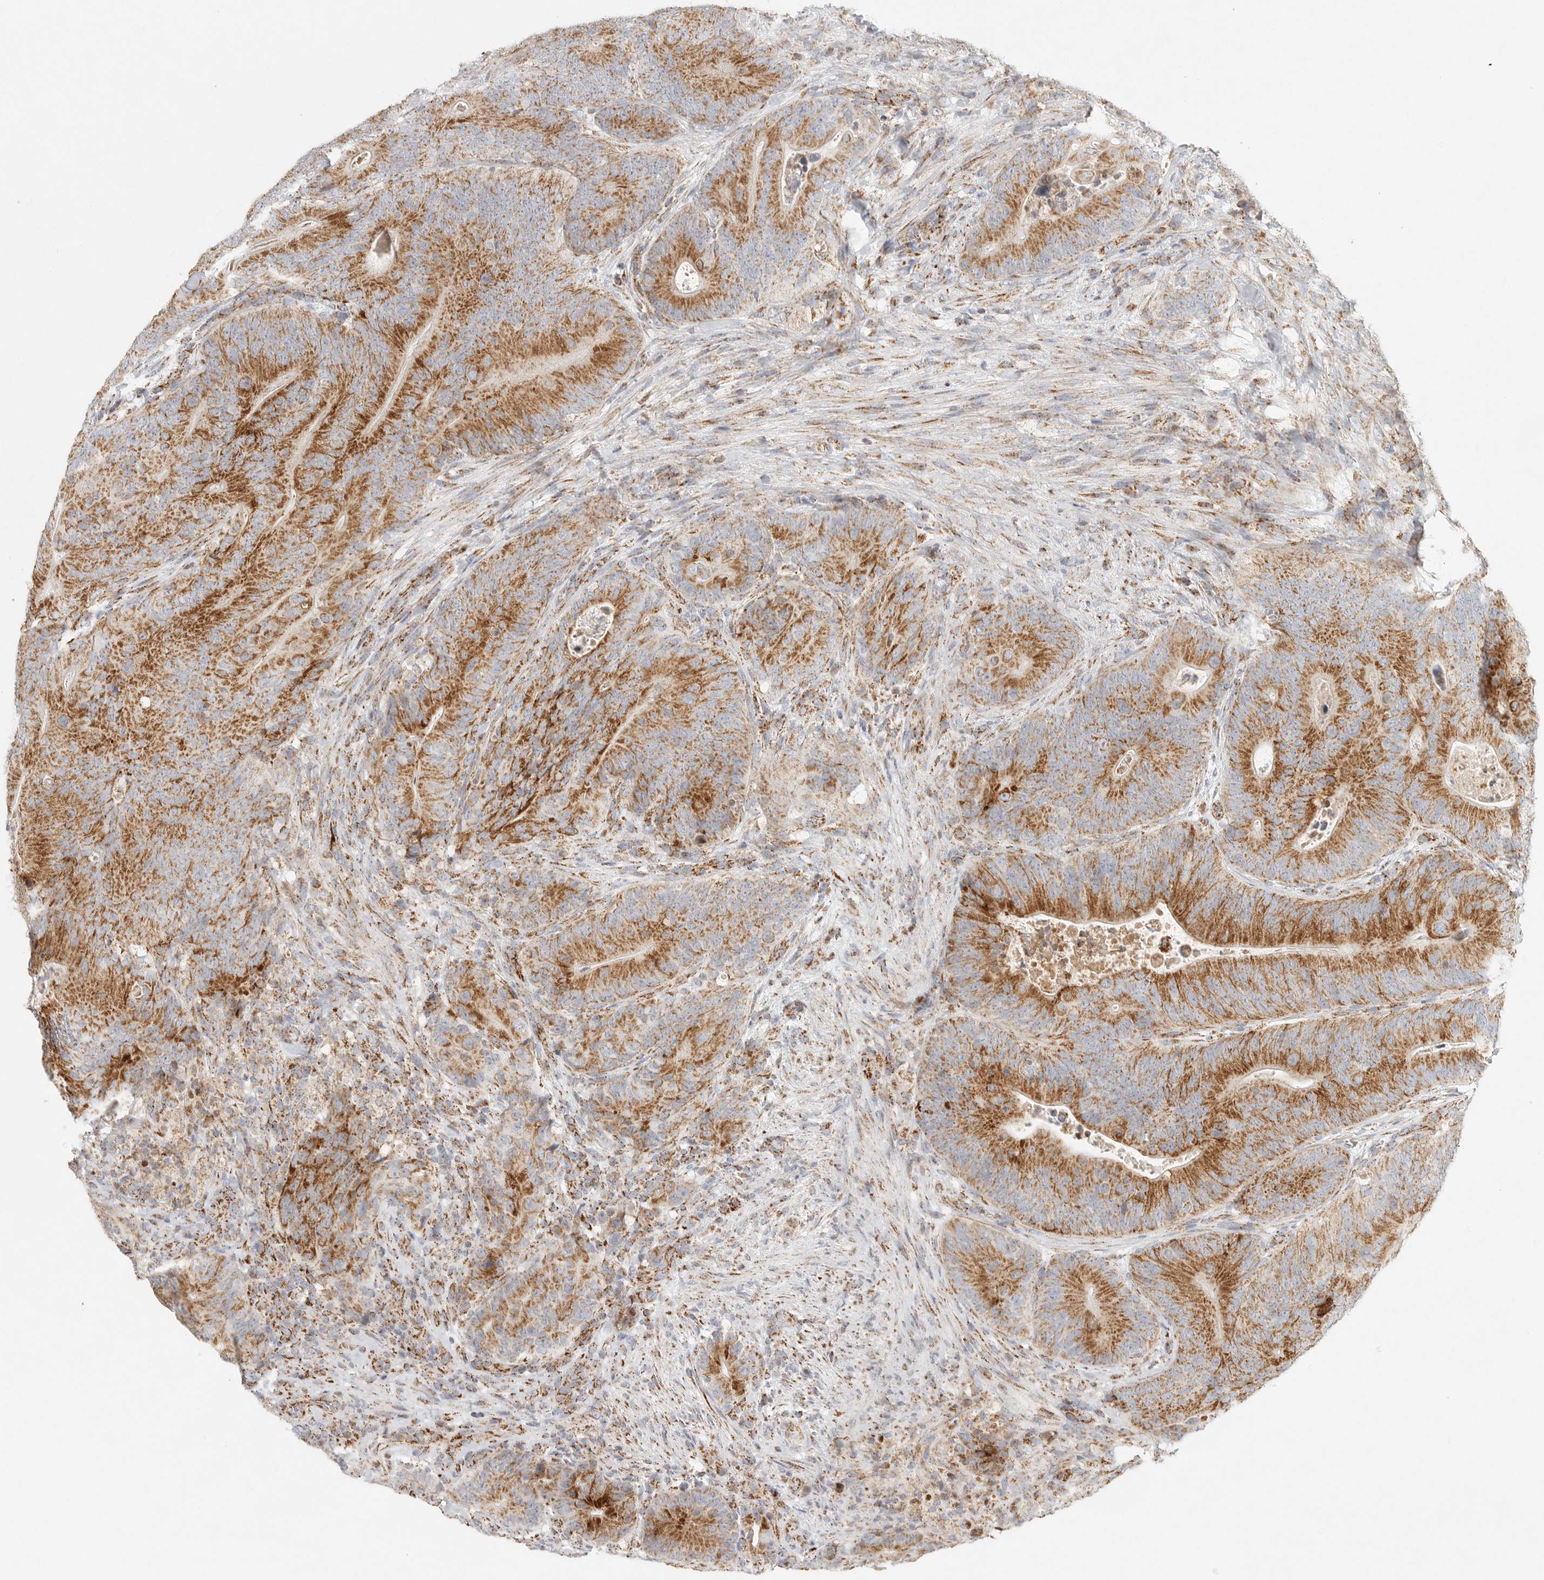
{"staining": {"intensity": "moderate", "quantity": ">75%", "location": "cytoplasmic/membranous"}, "tissue": "colorectal cancer", "cell_type": "Tumor cells", "image_type": "cancer", "snomed": [{"axis": "morphology", "description": "Normal tissue, NOS"}, {"axis": "topography", "description": "Colon"}], "caption": "Colorectal cancer tissue reveals moderate cytoplasmic/membranous positivity in approximately >75% of tumor cells, visualized by immunohistochemistry.", "gene": "SLC25A26", "patient": {"sex": "female", "age": 82}}